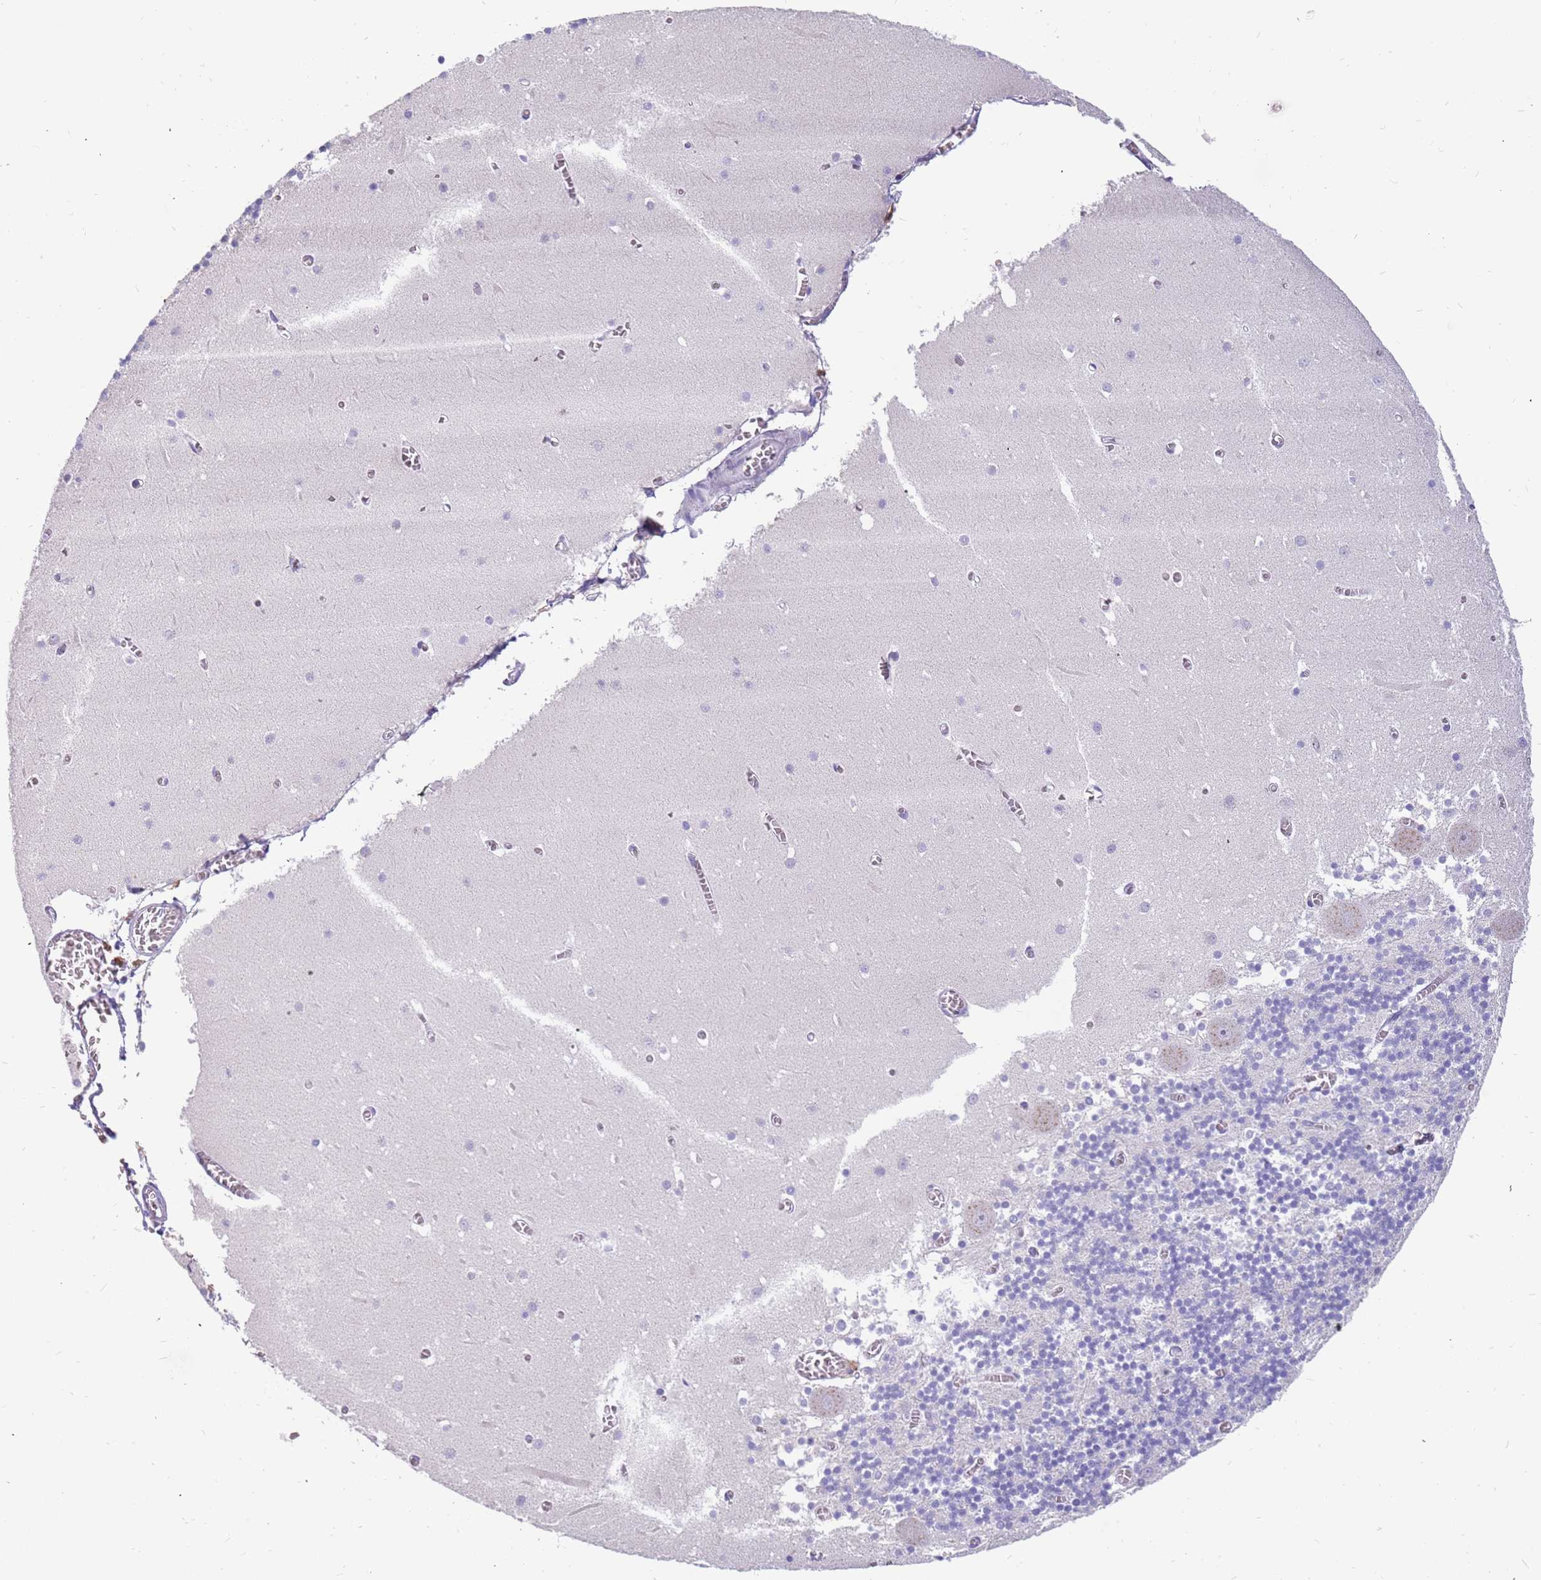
{"staining": {"intensity": "negative", "quantity": "none", "location": "none"}, "tissue": "cerebellum", "cell_type": "Cells in granular layer", "image_type": "normal", "snomed": [{"axis": "morphology", "description": "Normal tissue, NOS"}, {"axis": "topography", "description": "Cerebellum"}], "caption": "Micrograph shows no significant protein expression in cells in granular layer of normal cerebellum. The staining is performed using DAB (3,3'-diaminobenzidine) brown chromogen with nuclei counter-stained in using hematoxylin.", "gene": "RHCG", "patient": {"sex": "female", "age": 28}}